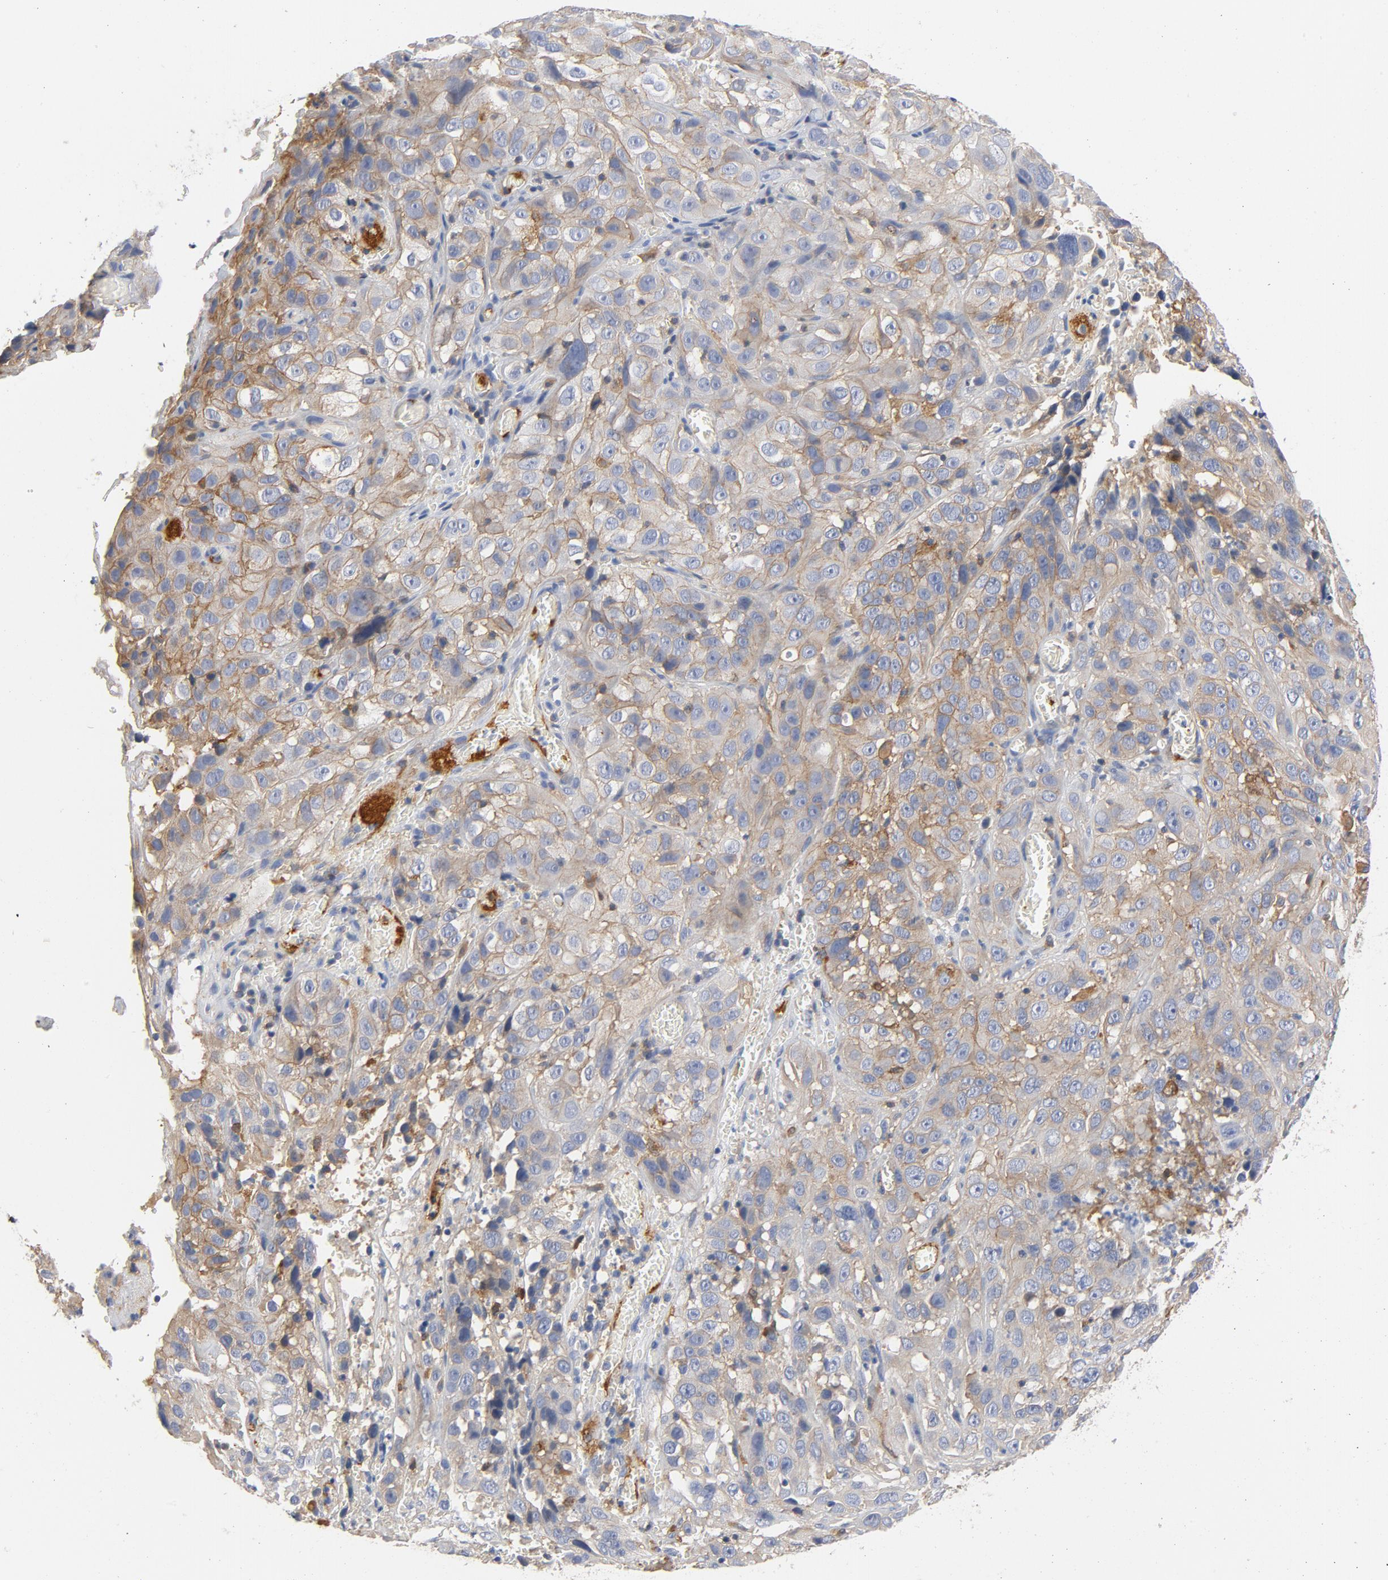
{"staining": {"intensity": "weak", "quantity": ">75%", "location": "cytoplasmic/membranous"}, "tissue": "cervical cancer", "cell_type": "Tumor cells", "image_type": "cancer", "snomed": [{"axis": "morphology", "description": "Squamous cell carcinoma, NOS"}, {"axis": "topography", "description": "Cervix"}], "caption": "Cervical cancer was stained to show a protein in brown. There is low levels of weak cytoplasmic/membranous expression in approximately >75% of tumor cells.", "gene": "SRC", "patient": {"sex": "female", "age": 32}}